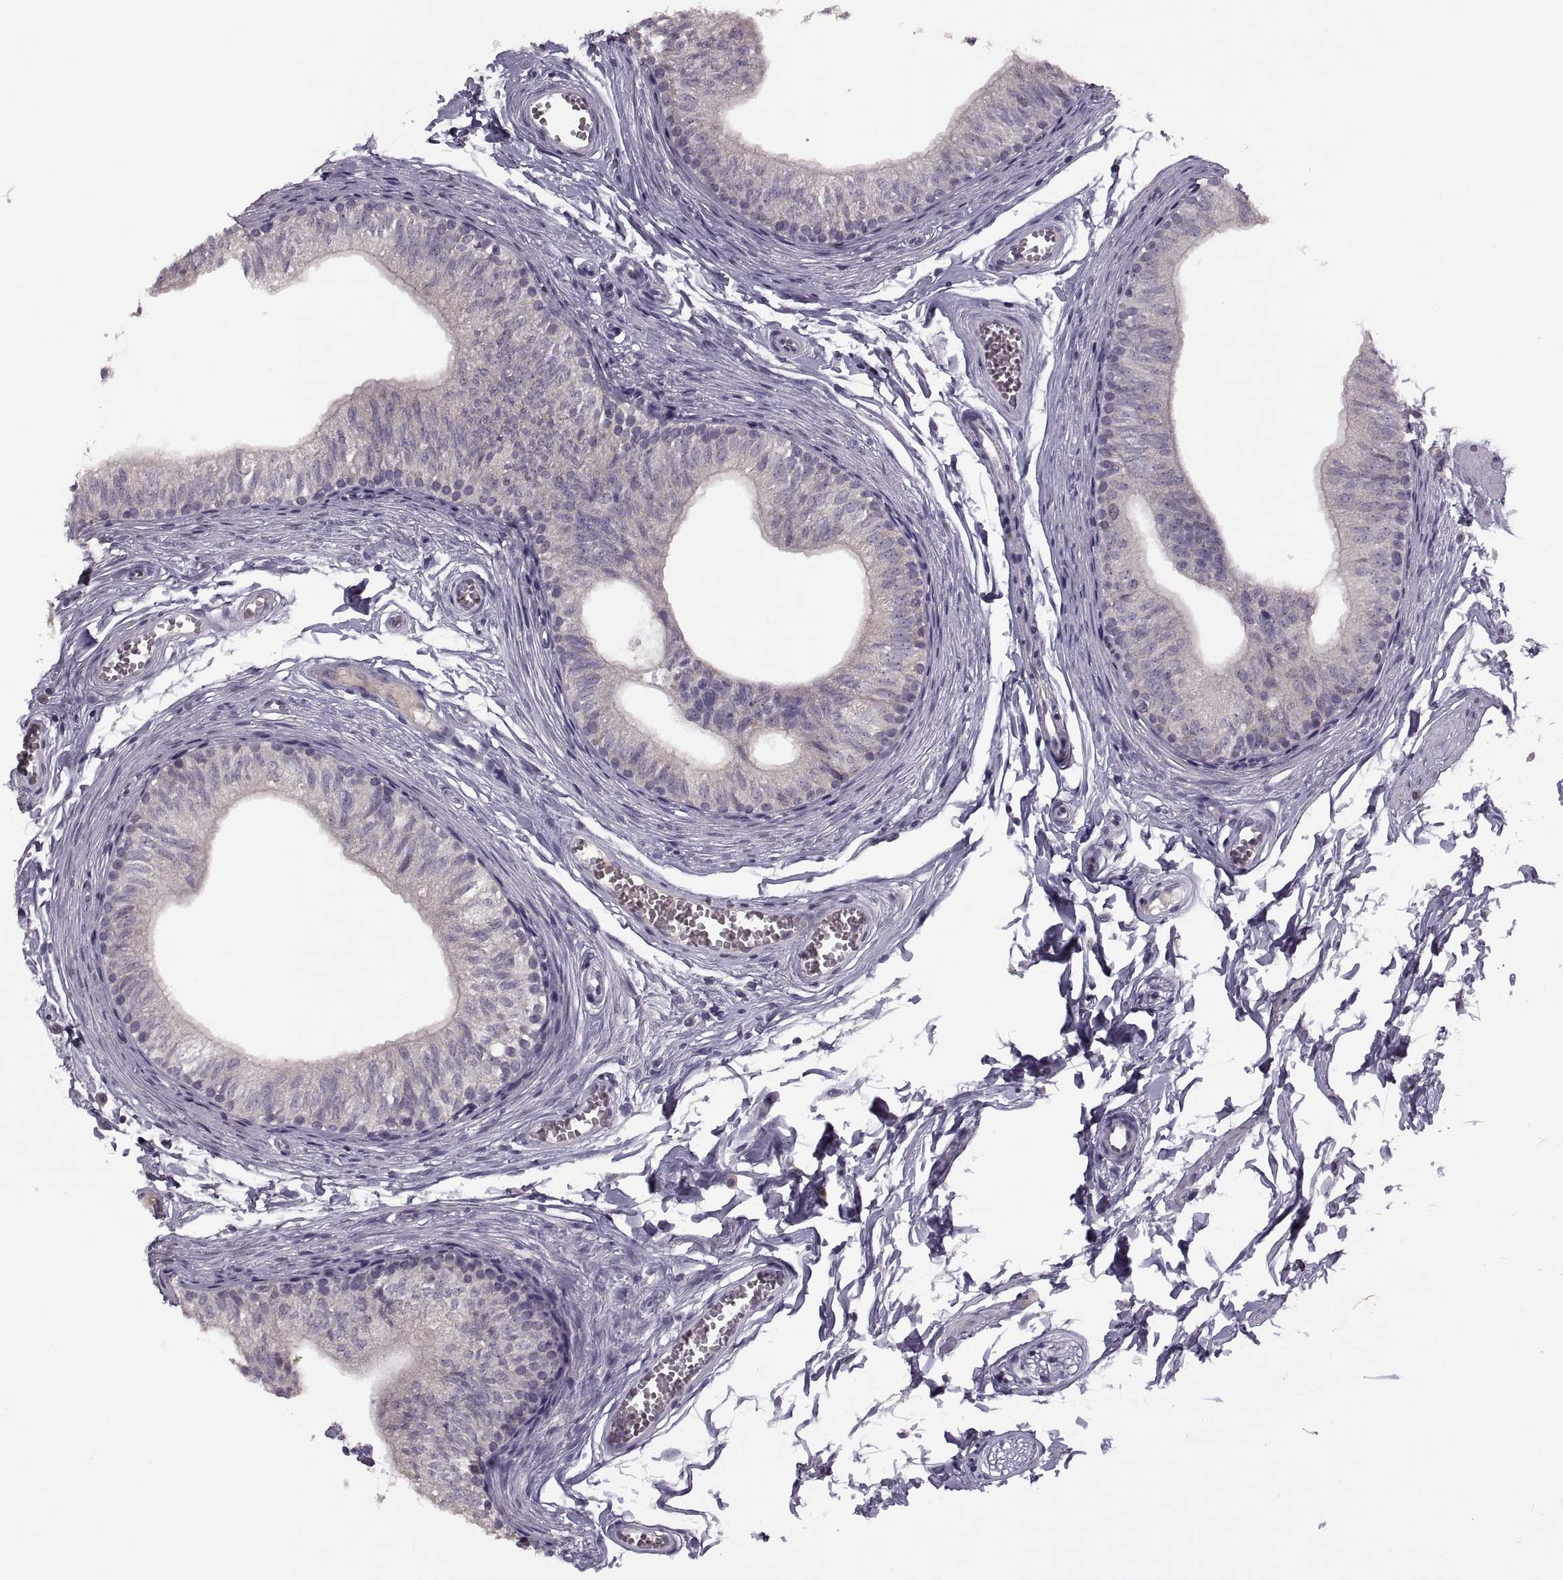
{"staining": {"intensity": "negative", "quantity": "none", "location": "none"}, "tissue": "epididymis", "cell_type": "Glandular cells", "image_type": "normal", "snomed": [{"axis": "morphology", "description": "Normal tissue, NOS"}, {"axis": "topography", "description": "Epididymis"}], "caption": "Immunohistochemistry image of benign epididymis: epididymis stained with DAB (3,3'-diaminobenzidine) demonstrates no significant protein positivity in glandular cells.", "gene": "CACNA1F", "patient": {"sex": "male", "age": 22}}